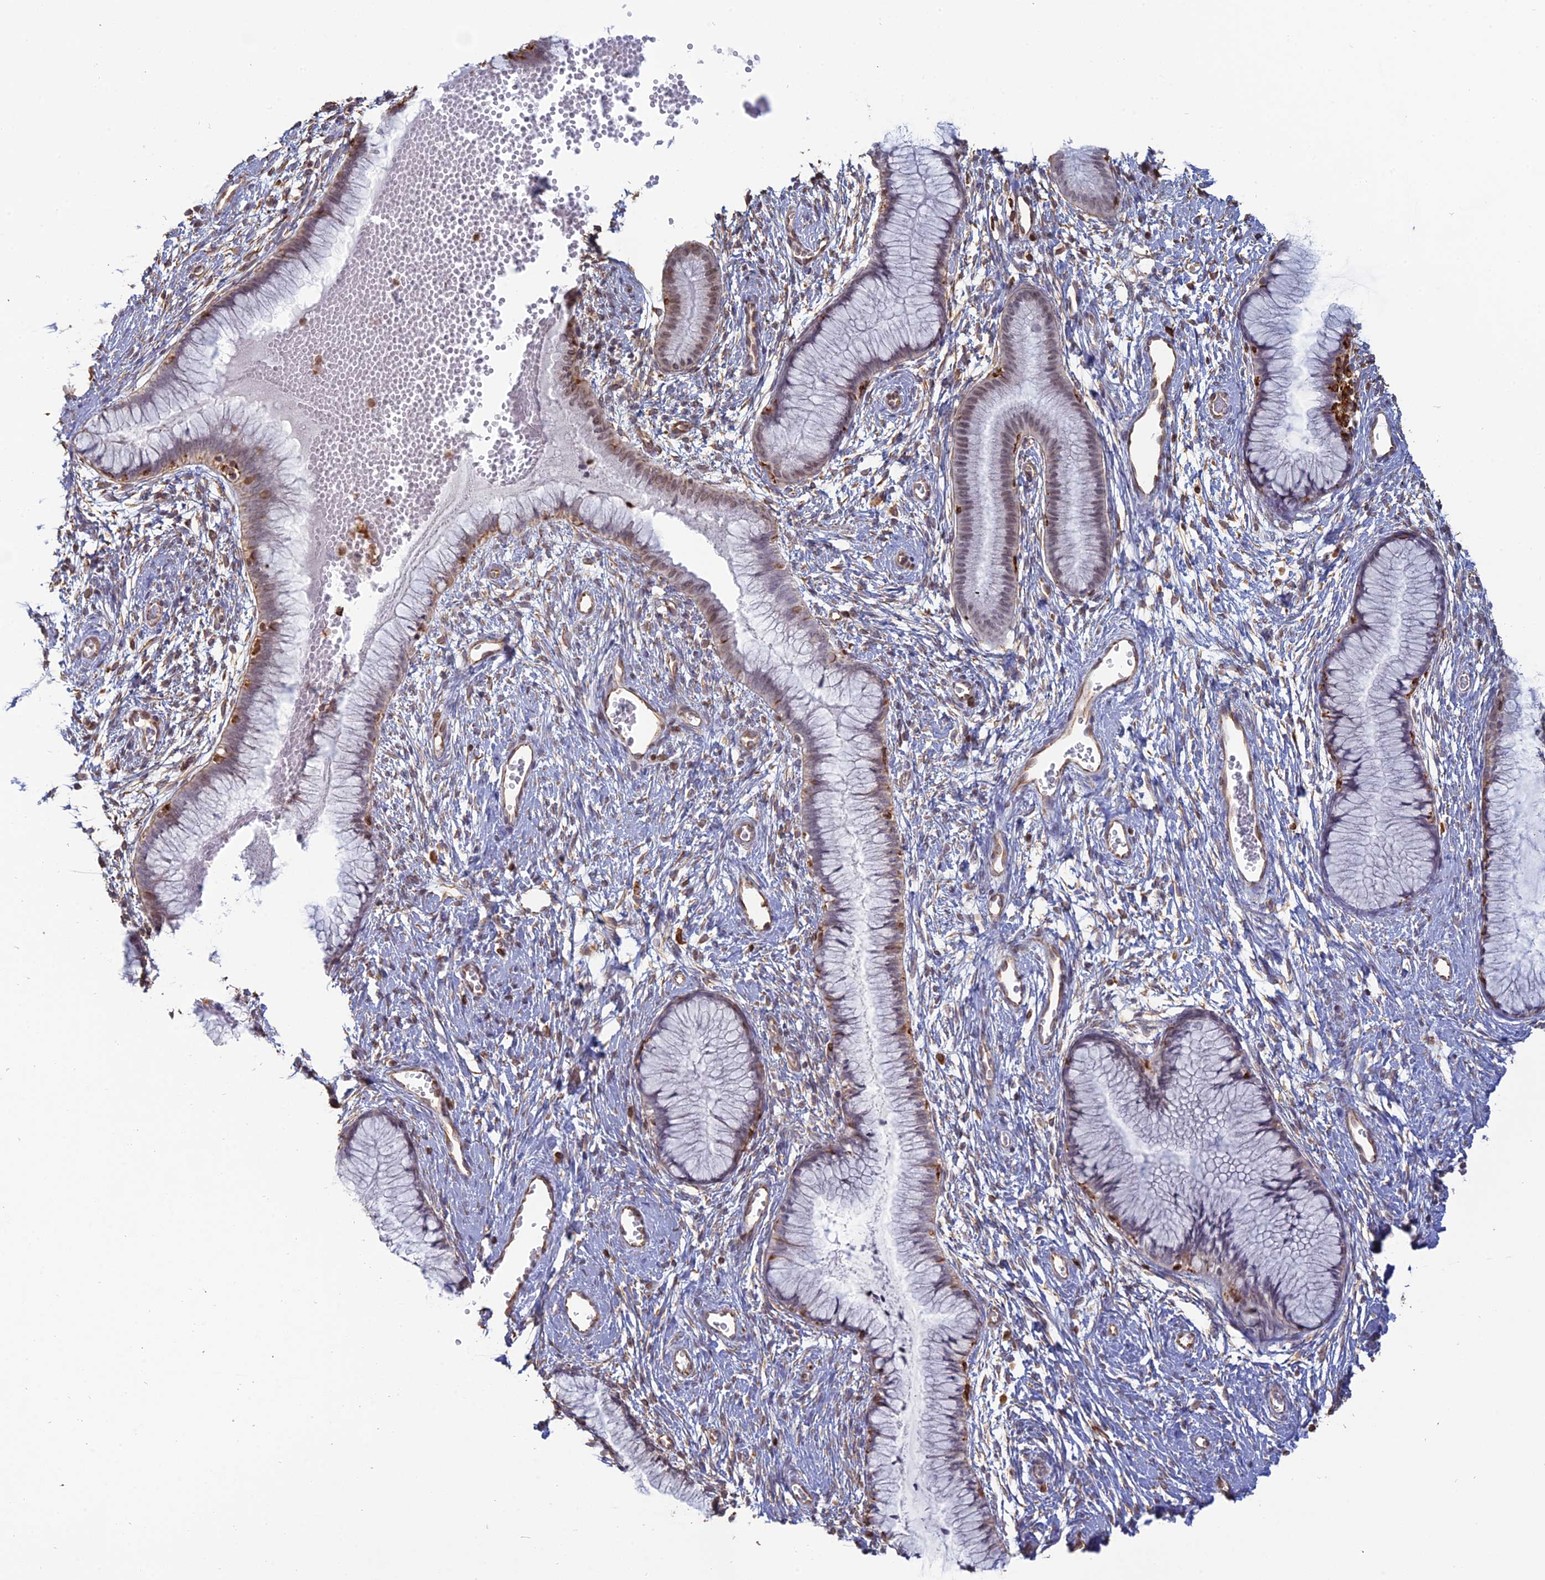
{"staining": {"intensity": "weak", "quantity": "<25%", "location": "cytoplasmic/membranous"}, "tissue": "cervix", "cell_type": "Glandular cells", "image_type": "normal", "snomed": [{"axis": "morphology", "description": "Normal tissue, NOS"}, {"axis": "topography", "description": "Cervix"}], "caption": "Histopathology image shows no protein positivity in glandular cells of unremarkable cervix.", "gene": "APOBR", "patient": {"sex": "female", "age": 42}}